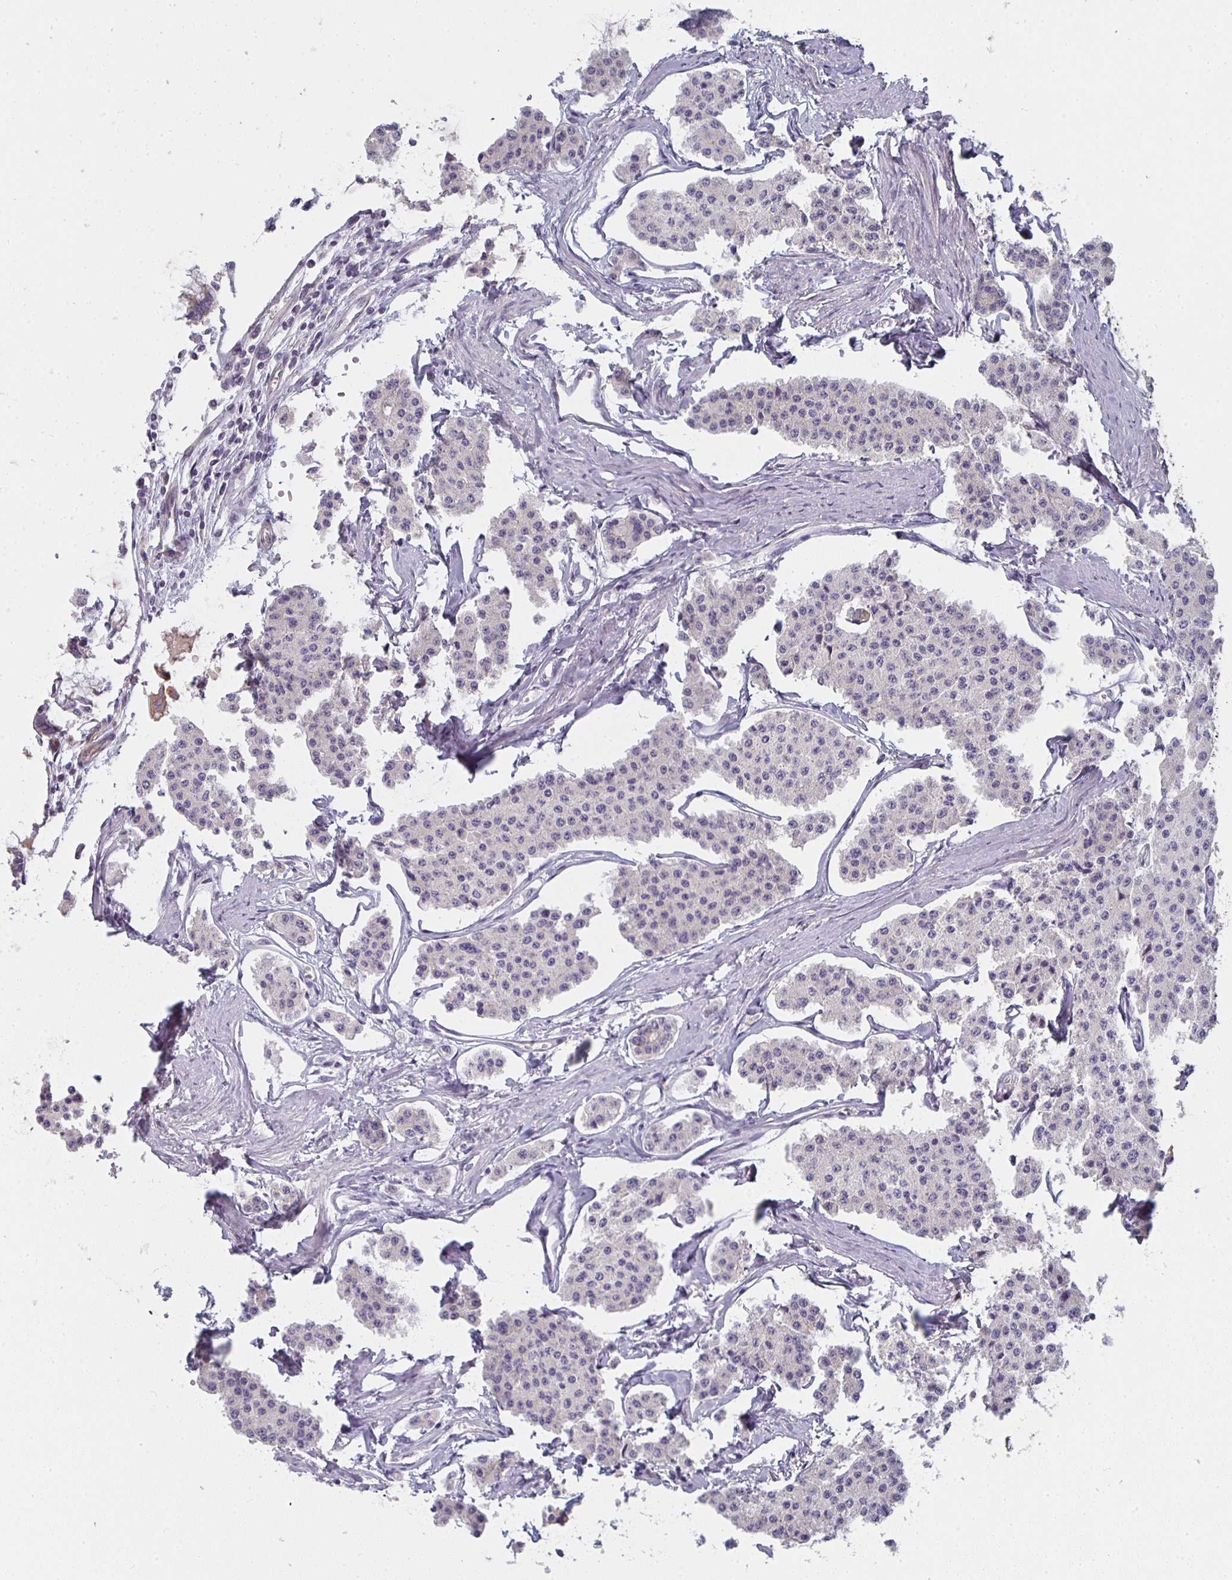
{"staining": {"intensity": "negative", "quantity": "none", "location": "none"}, "tissue": "carcinoid", "cell_type": "Tumor cells", "image_type": "cancer", "snomed": [{"axis": "morphology", "description": "Carcinoid, malignant, NOS"}, {"axis": "topography", "description": "Small intestine"}], "caption": "Immunohistochemical staining of carcinoid displays no significant staining in tumor cells.", "gene": "CTHRC1", "patient": {"sex": "female", "age": 65}}